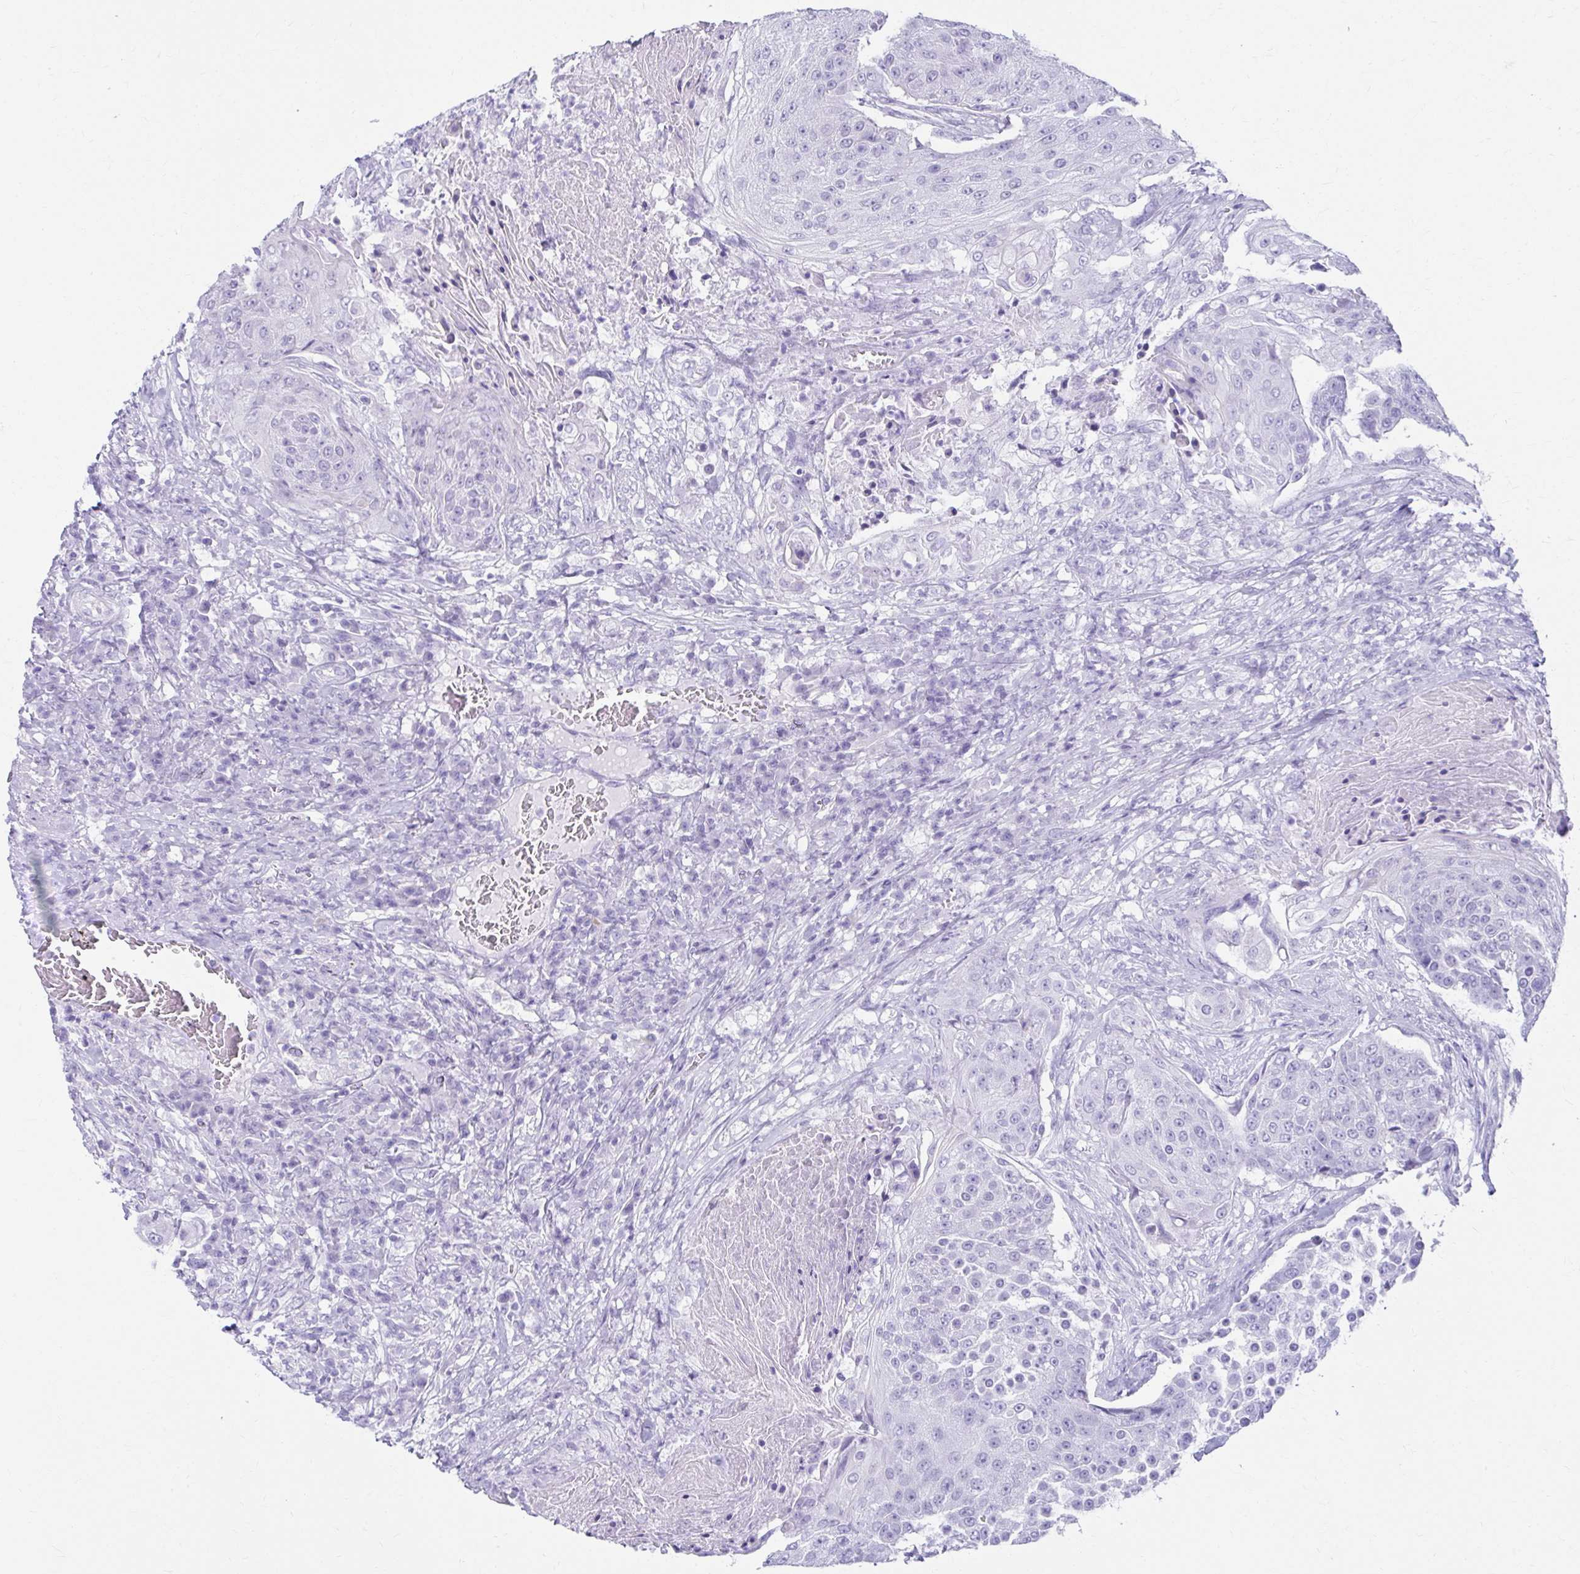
{"staining": {"intensity": "negative", "quantity": "none", "location": "none"}, "tissue": "urothelial cancer", "cell_type": "Tumor cells", "image_type": "cancer", "snomed": [{"axis": "morphology", "description": "Urothelial carcinoma, High grade"}, {"axis": "topography", "description": "Urinary bladder"}], "caption": "IHC photomicrograph of neoplastic tissue: urothelial cancer stained with DAB shows no significant protein staining in tumor cells.", "gene": "ATP4B", "patient": {"sex": "female", "age": 63}}